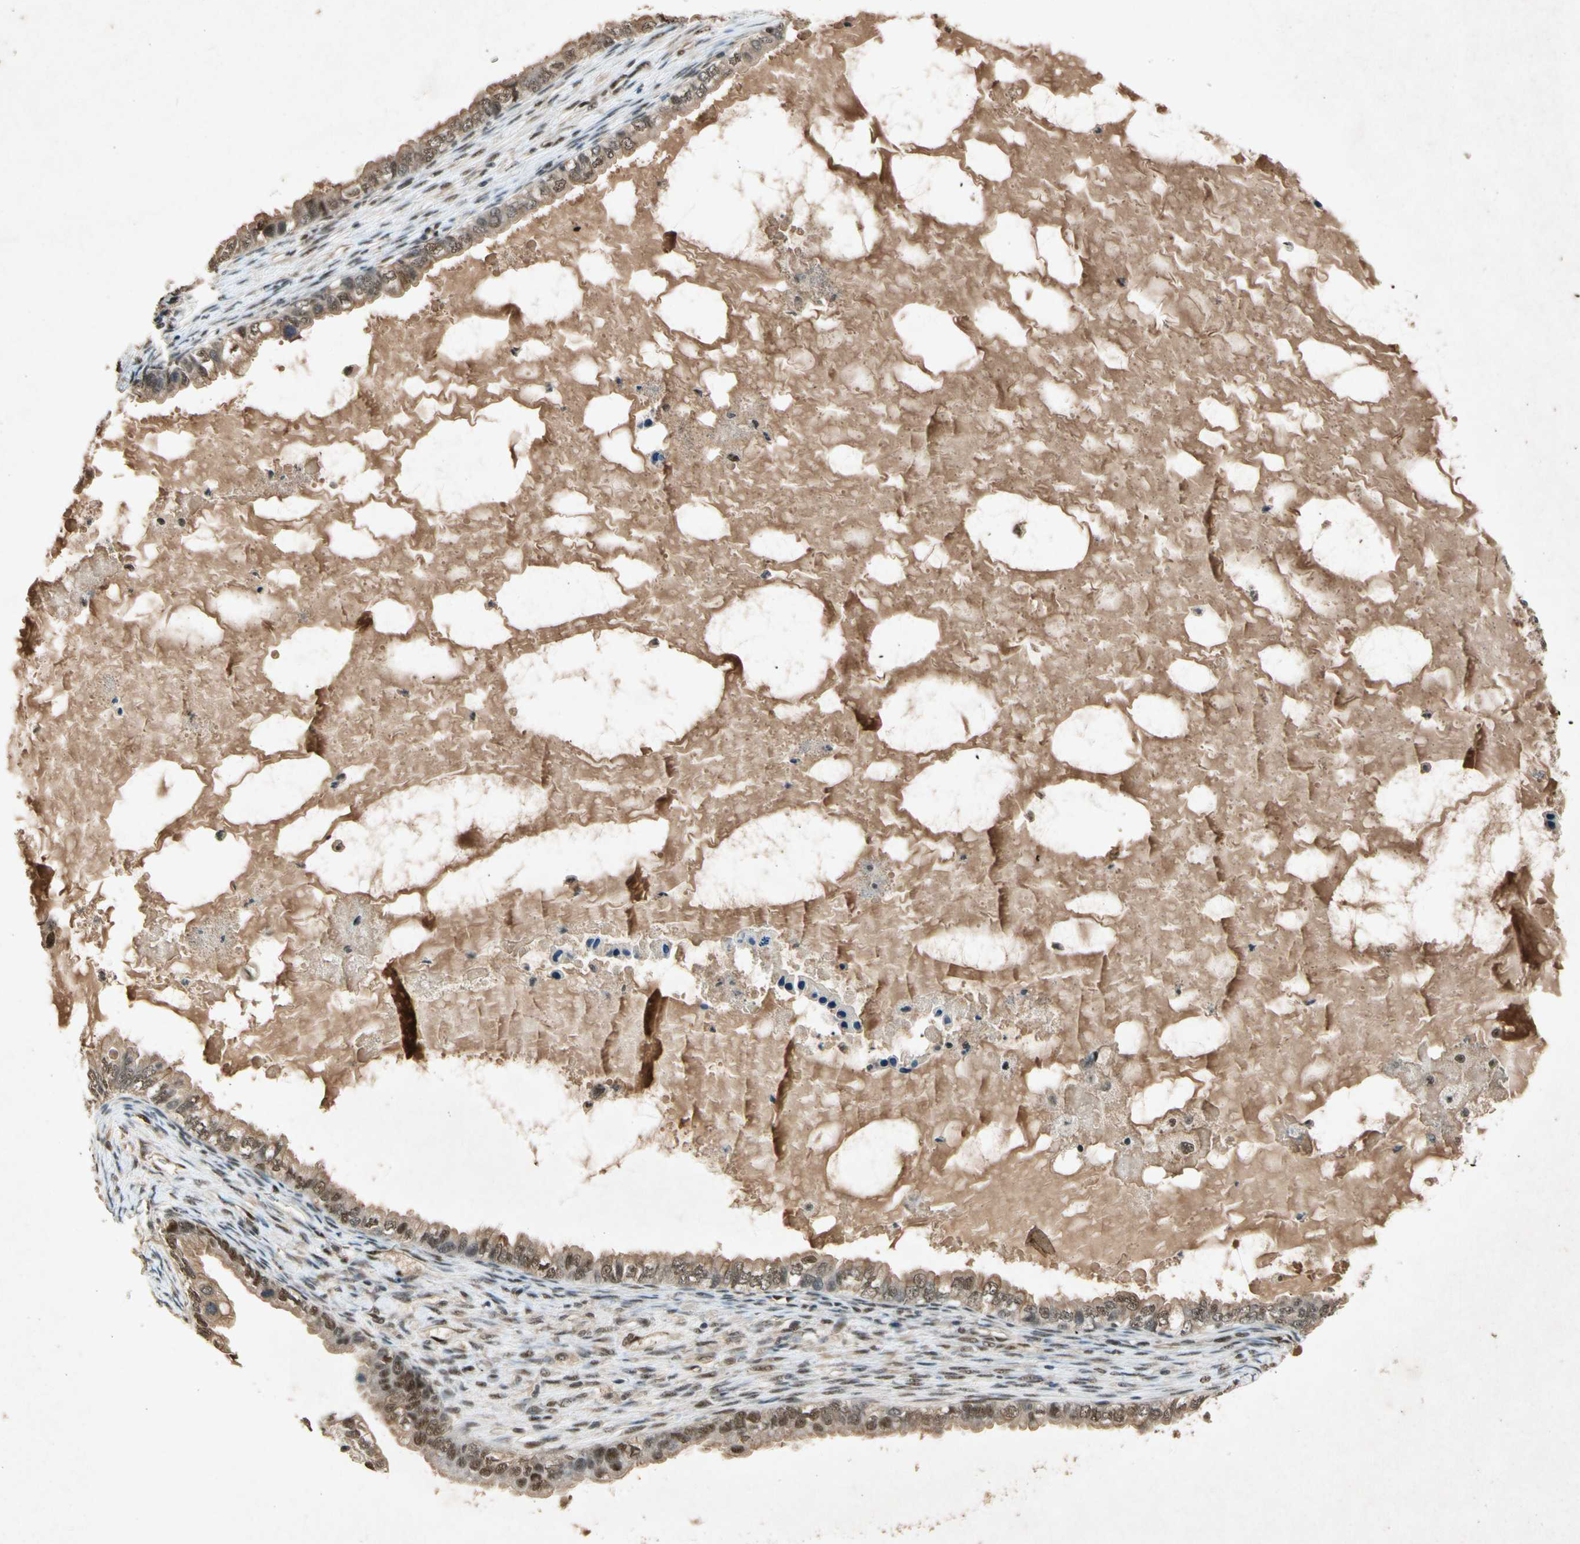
{"staining": {"intensity": "moderate", "quantity": ">75%", "location": "cytoplasmic/membranous,nuclear"}, "tissue": "ovarian cancer", "cell_type": "Tumor cells", "image_type": "cancer", "snomed": [{"axis": "morphology", "description": "Cystadenocarcinoma, mucinous, NOS"}, {"axis": "topography", "description": "Ovary"}], "caption": "Ovarian cancer tissue exhibits moderate cytoplasmic/membranous and nuclear expression in about >75% of tumor cells, visualized by immunohistochemistry. (DAB (3,3'-diaminobenzidine) IHC, brown staining for protein, blue staining for nuclei).", "gene": "PML", "patient": {"sex": "female", "age": 80}}